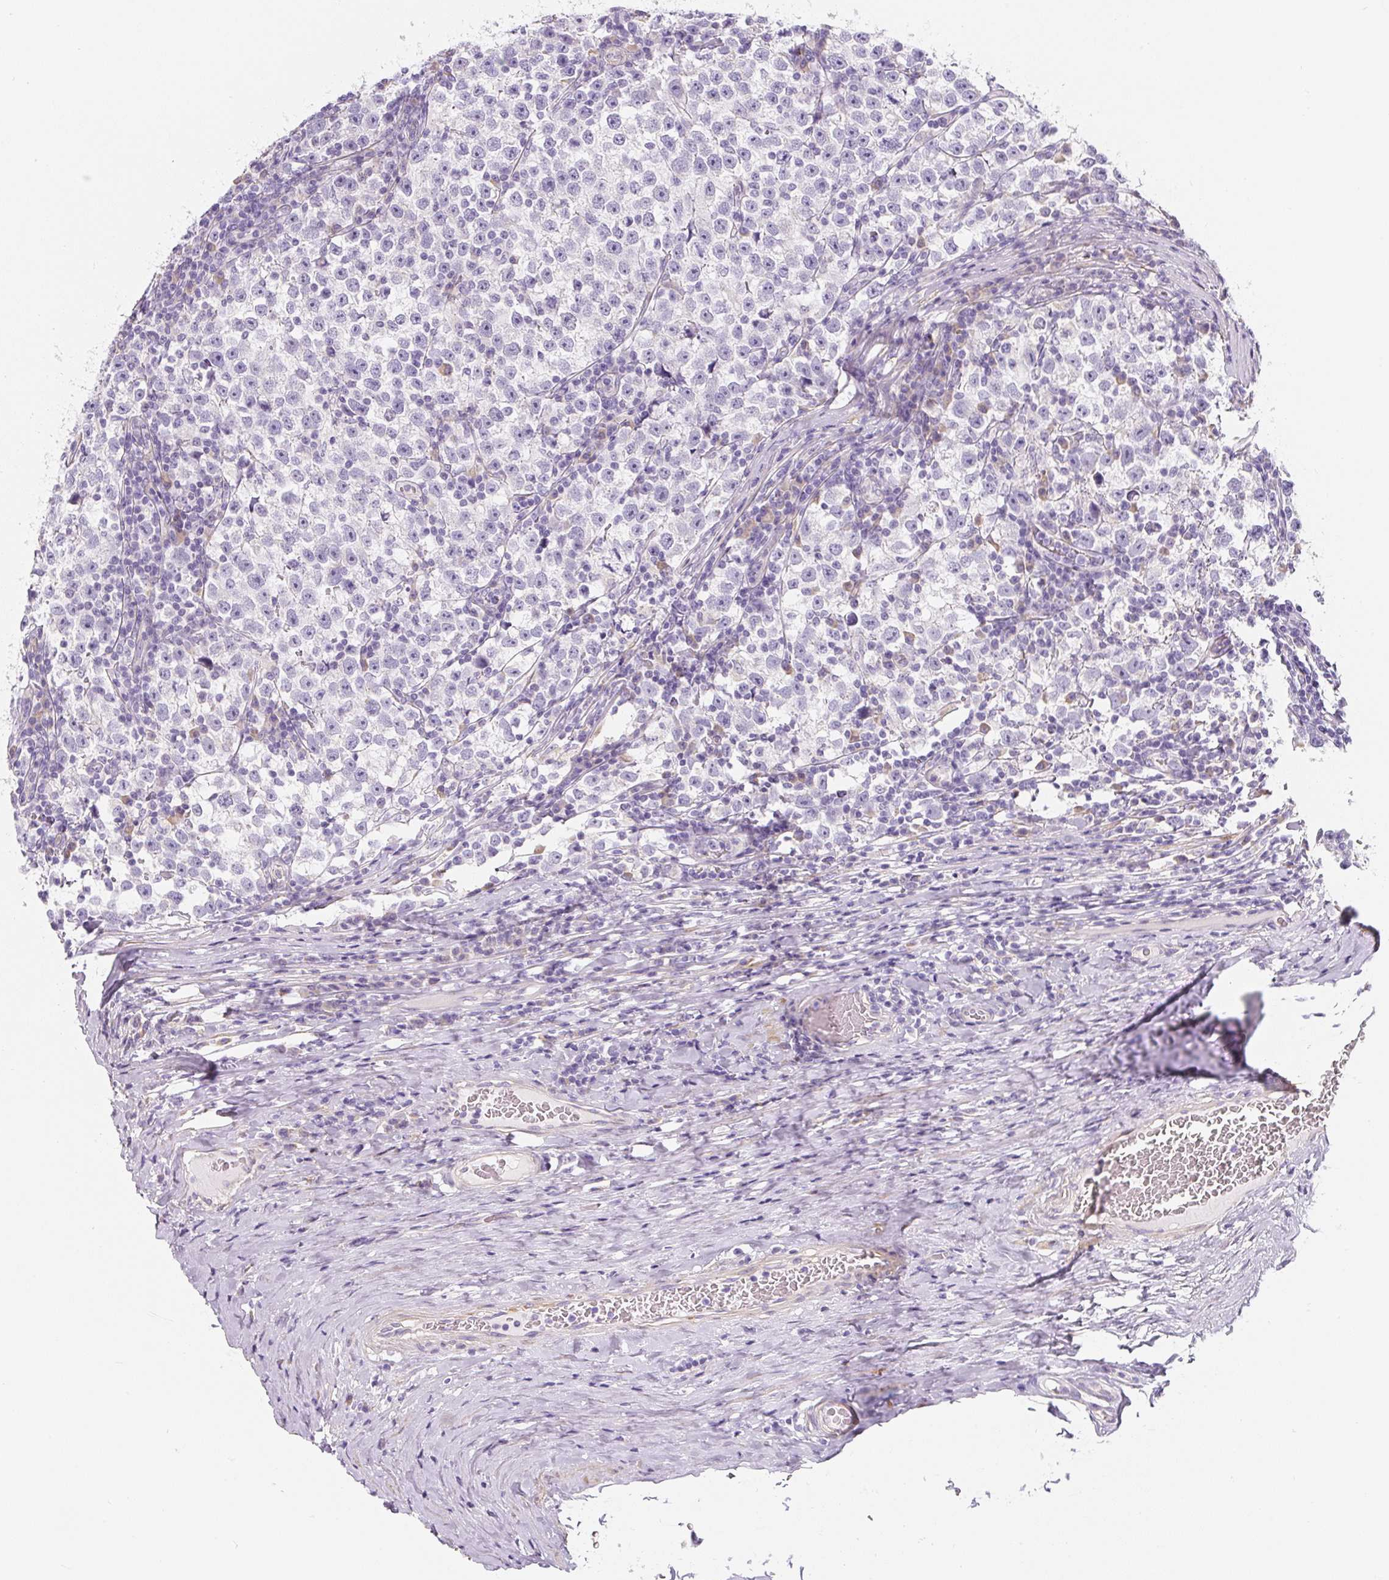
{"staining": {"intensity": "negative", "quantity": "none", "location": "none"}, "tissue": "testis cancer", "cell_type": "Tumor cells", "image_type": "cancer", "snomed": [{"axis": "morphology", "description": "Normal tissue, NOS"}, {"axis": "morphology", "description": "Seminoma, NOS"}, {"axis": "topography", "description": "Testis"}], "caption": "DAB (3,3'-diaminobenzidine) immunohistochemical staining of testis cancer (seminoma) displays no significant expression in tumor cells. (DAB immunohistochemistry (IHC) with hematoxylin counter stain).", "gene": "PWWP3B", "patient": {"sex": "male", "age": 43}}